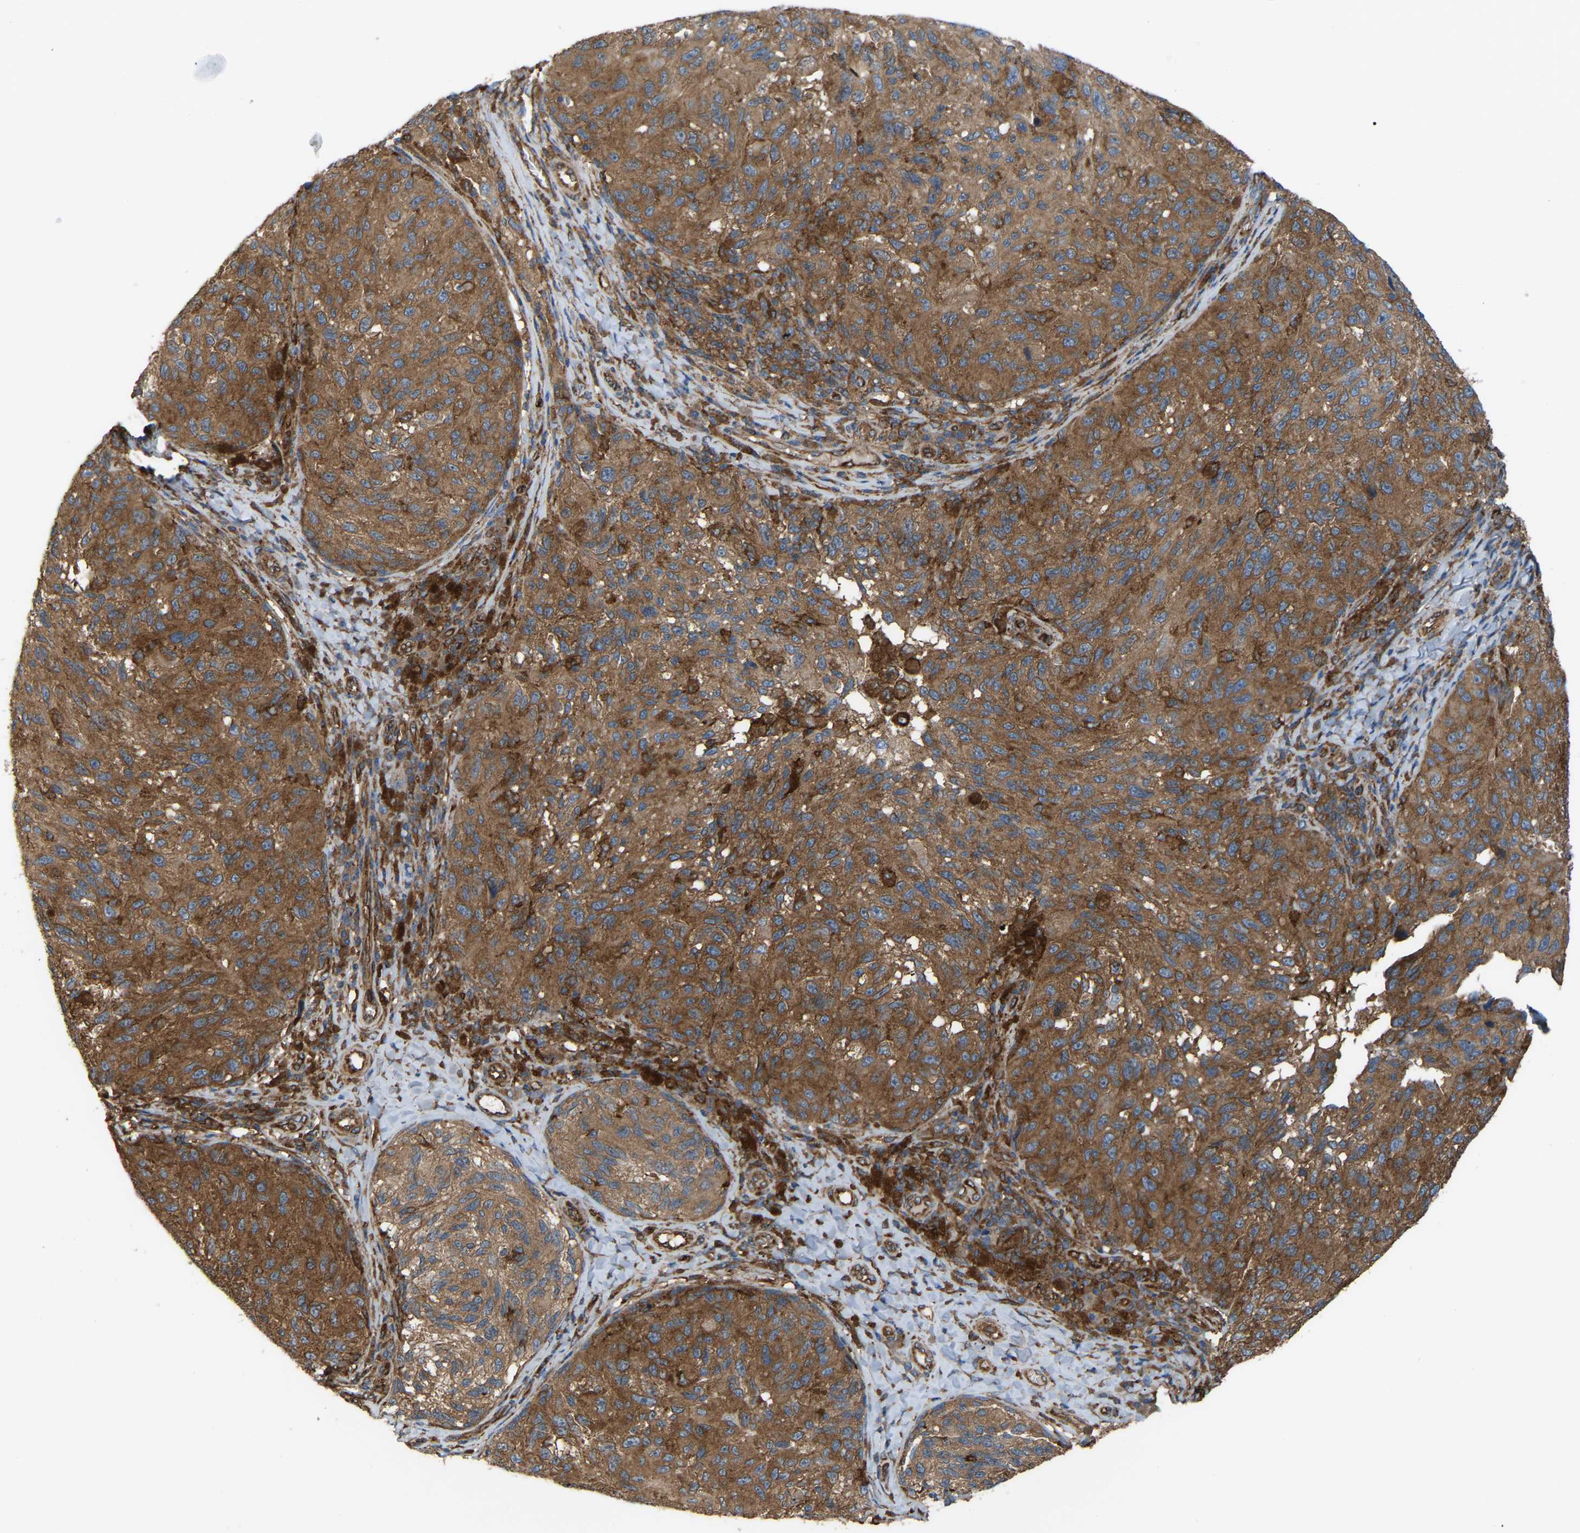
{"staining": {"intensity": "moderate", "quantity": ">75%", "location": "cytoplasmic/membranous"}, "tissue": "melanoma", "cell_type": "Tumor cells", "image_type": "cancer", "snomed": [{"axis": "morphology", "description": "Malignant melanoma, NOS"}, {"axis": "topography", "description": "Skin"}], "caption": "Melanoma stained with DAB (3,3'-diaminobenzidine) immunohistochemistry (IHC) reveals medium levels of moderate cytoplasmic/membranous expression in approximately >75% of tumor cells. The protein of interest is stained brown, and the nuclei are stained in blue (DAB IHC with brightfield microscopy, high magnification).", "gene": "PICALM", "patient": {"sex": "female", "age": 73}}